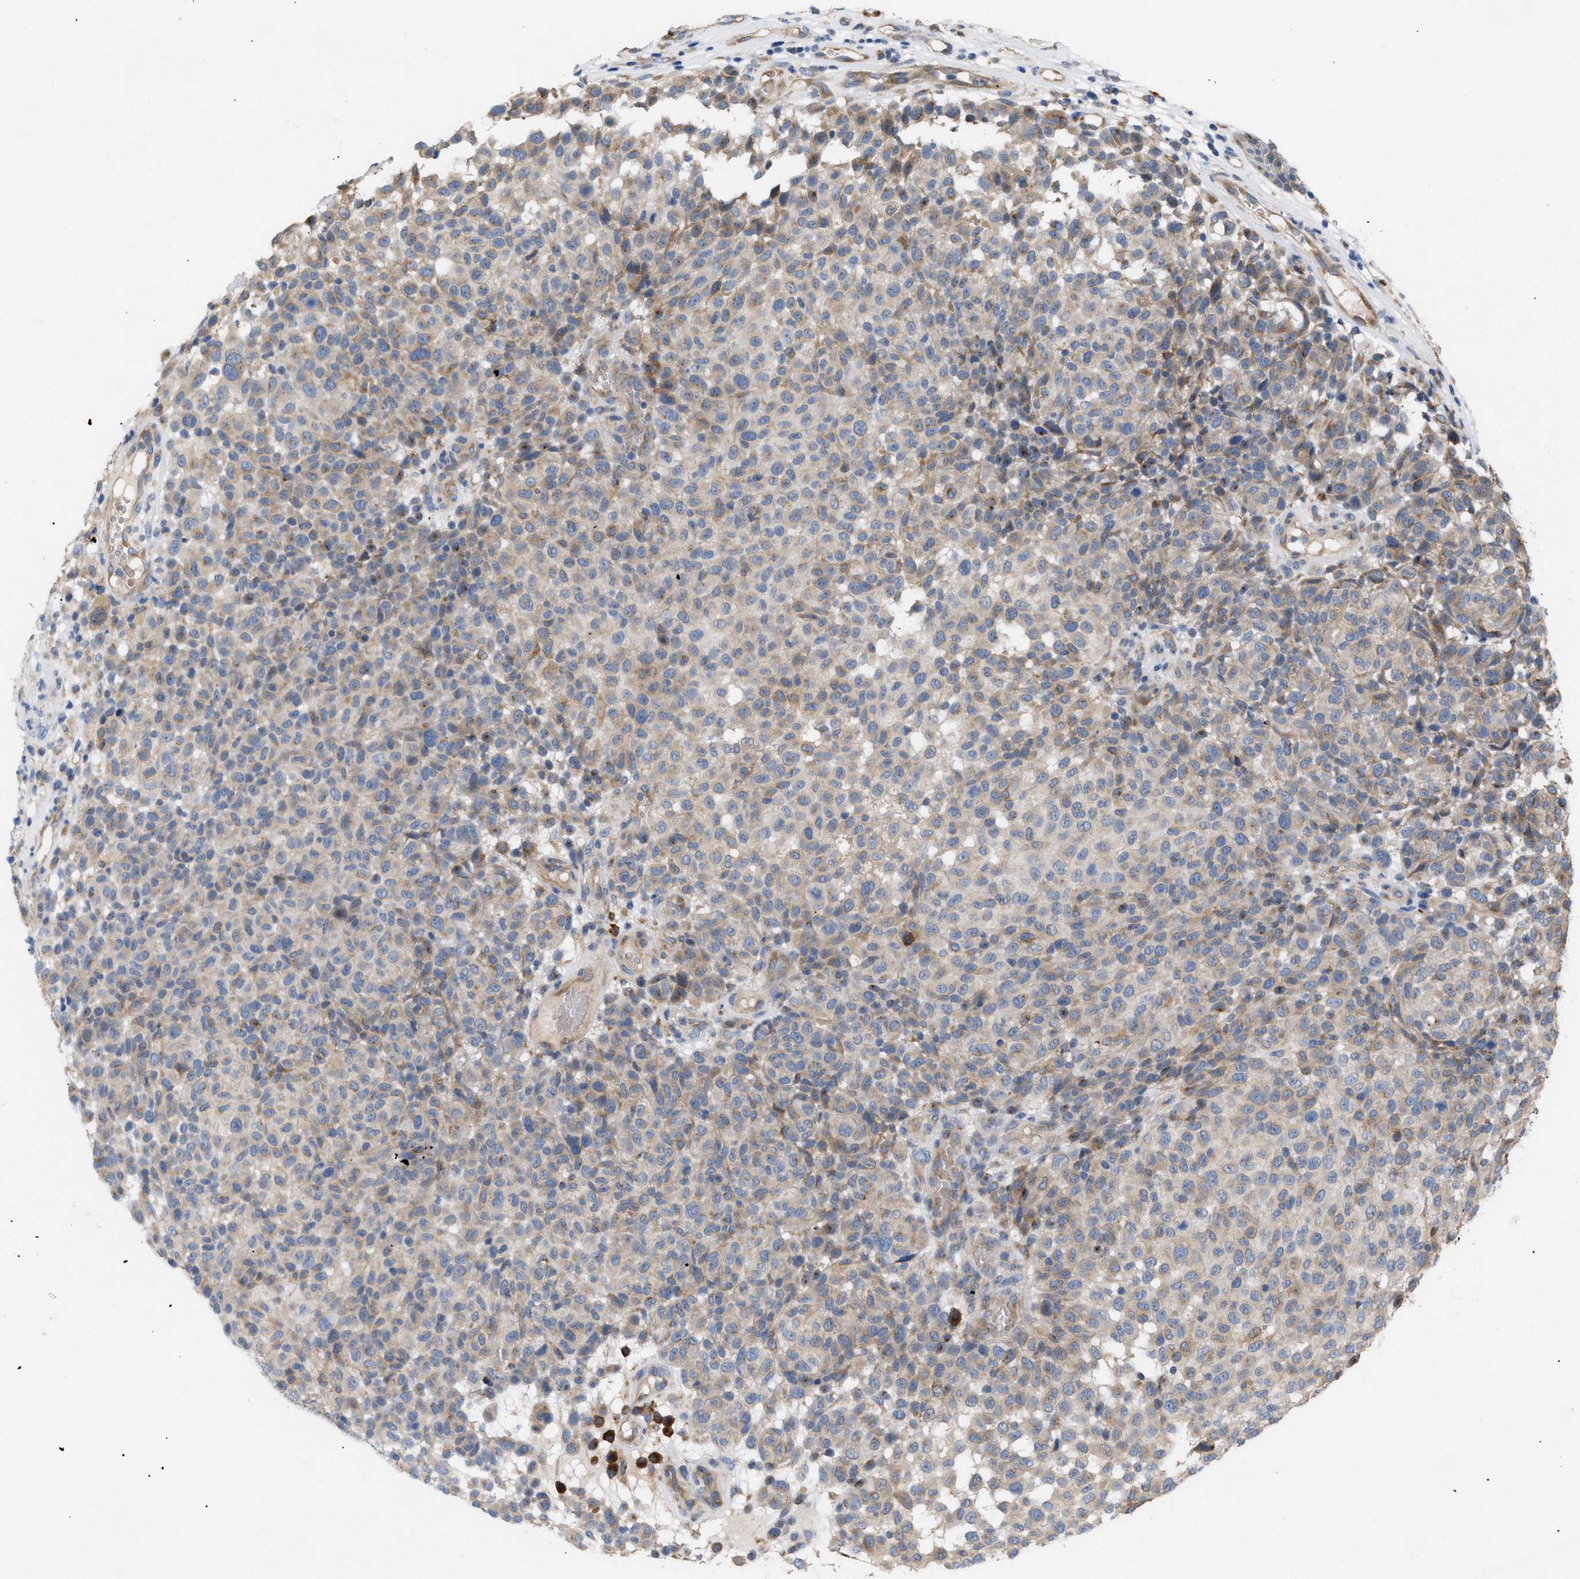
{"staining": {"intensity": "weak", "quantity": ">75%", "location": "cytoplasmic/membranous"}, "tissue": "melanoma", "cell_type": "Tumor cells", "image_type": "cancer", "snomed": [{"axis": "morphology", "description": "Malignant melanoma, NOS"}, {"axis": "topography", "description": "Skin"}], "caption": "Immunohistochemical staining of malignant melanoma shows weak cytoplasmic/membranous protein expression in approximately >75% of tumor cells.", "gene": "SLC50A1", "patient": {"sex": "male", "age": 59}}